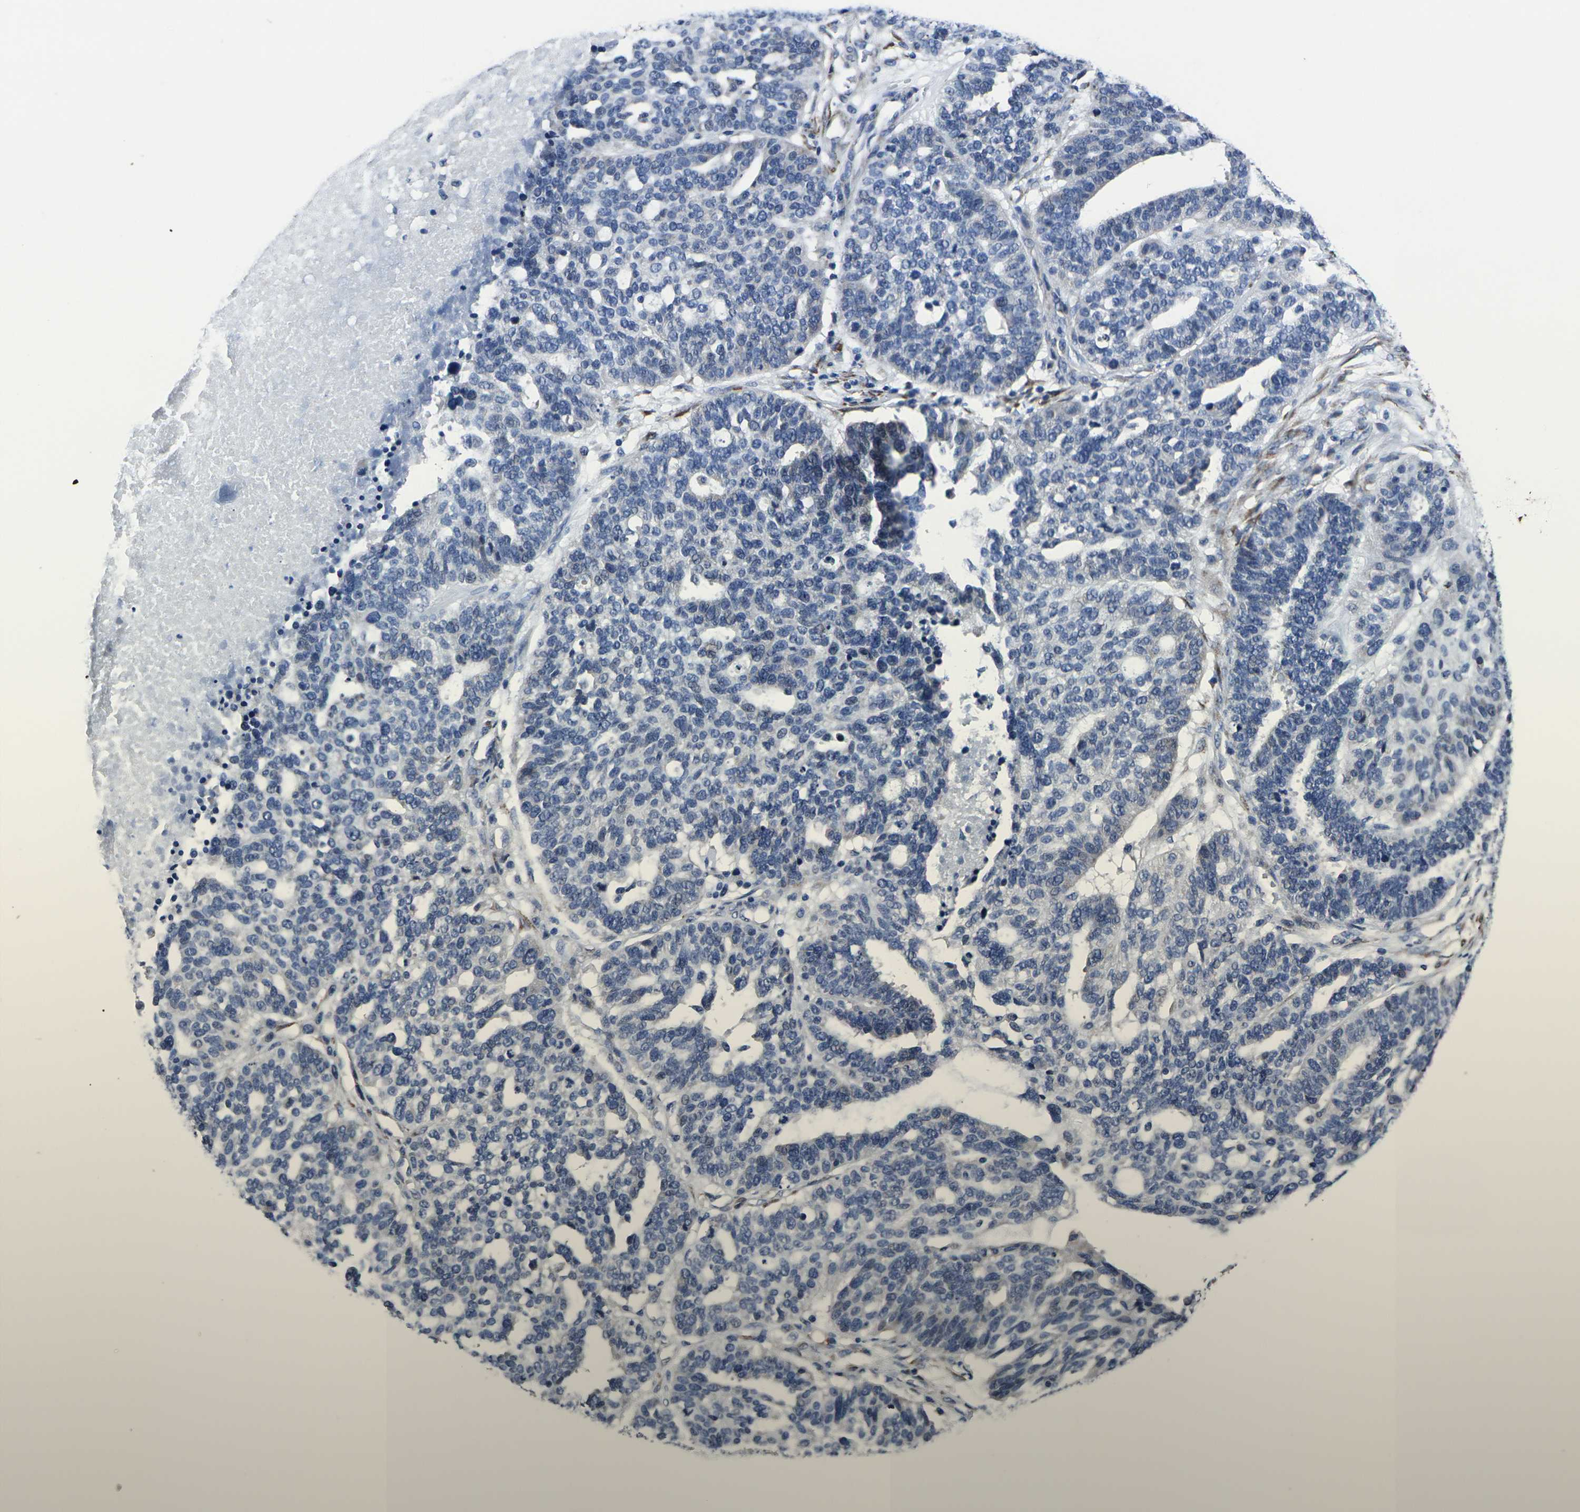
{"staining": {"intensity": "negative", "quantity": "none", "location": "none"}, "tissue": "ovarian cancer", "cell_type": "Tumor cells", "image_type": "cancer", "snomed": [{"axis": "morphology", "description": "Cystadenocarcinoma, serous, NOS"}, {"axis": "topography", "description": "Ovary"}], "caption": "Image shows no significant protein expression in tumor cells of serous cystadenocarcinoma (ovarian).", "gene": "CYP2C8", "patient": {"sex": "female", "age": 59}}